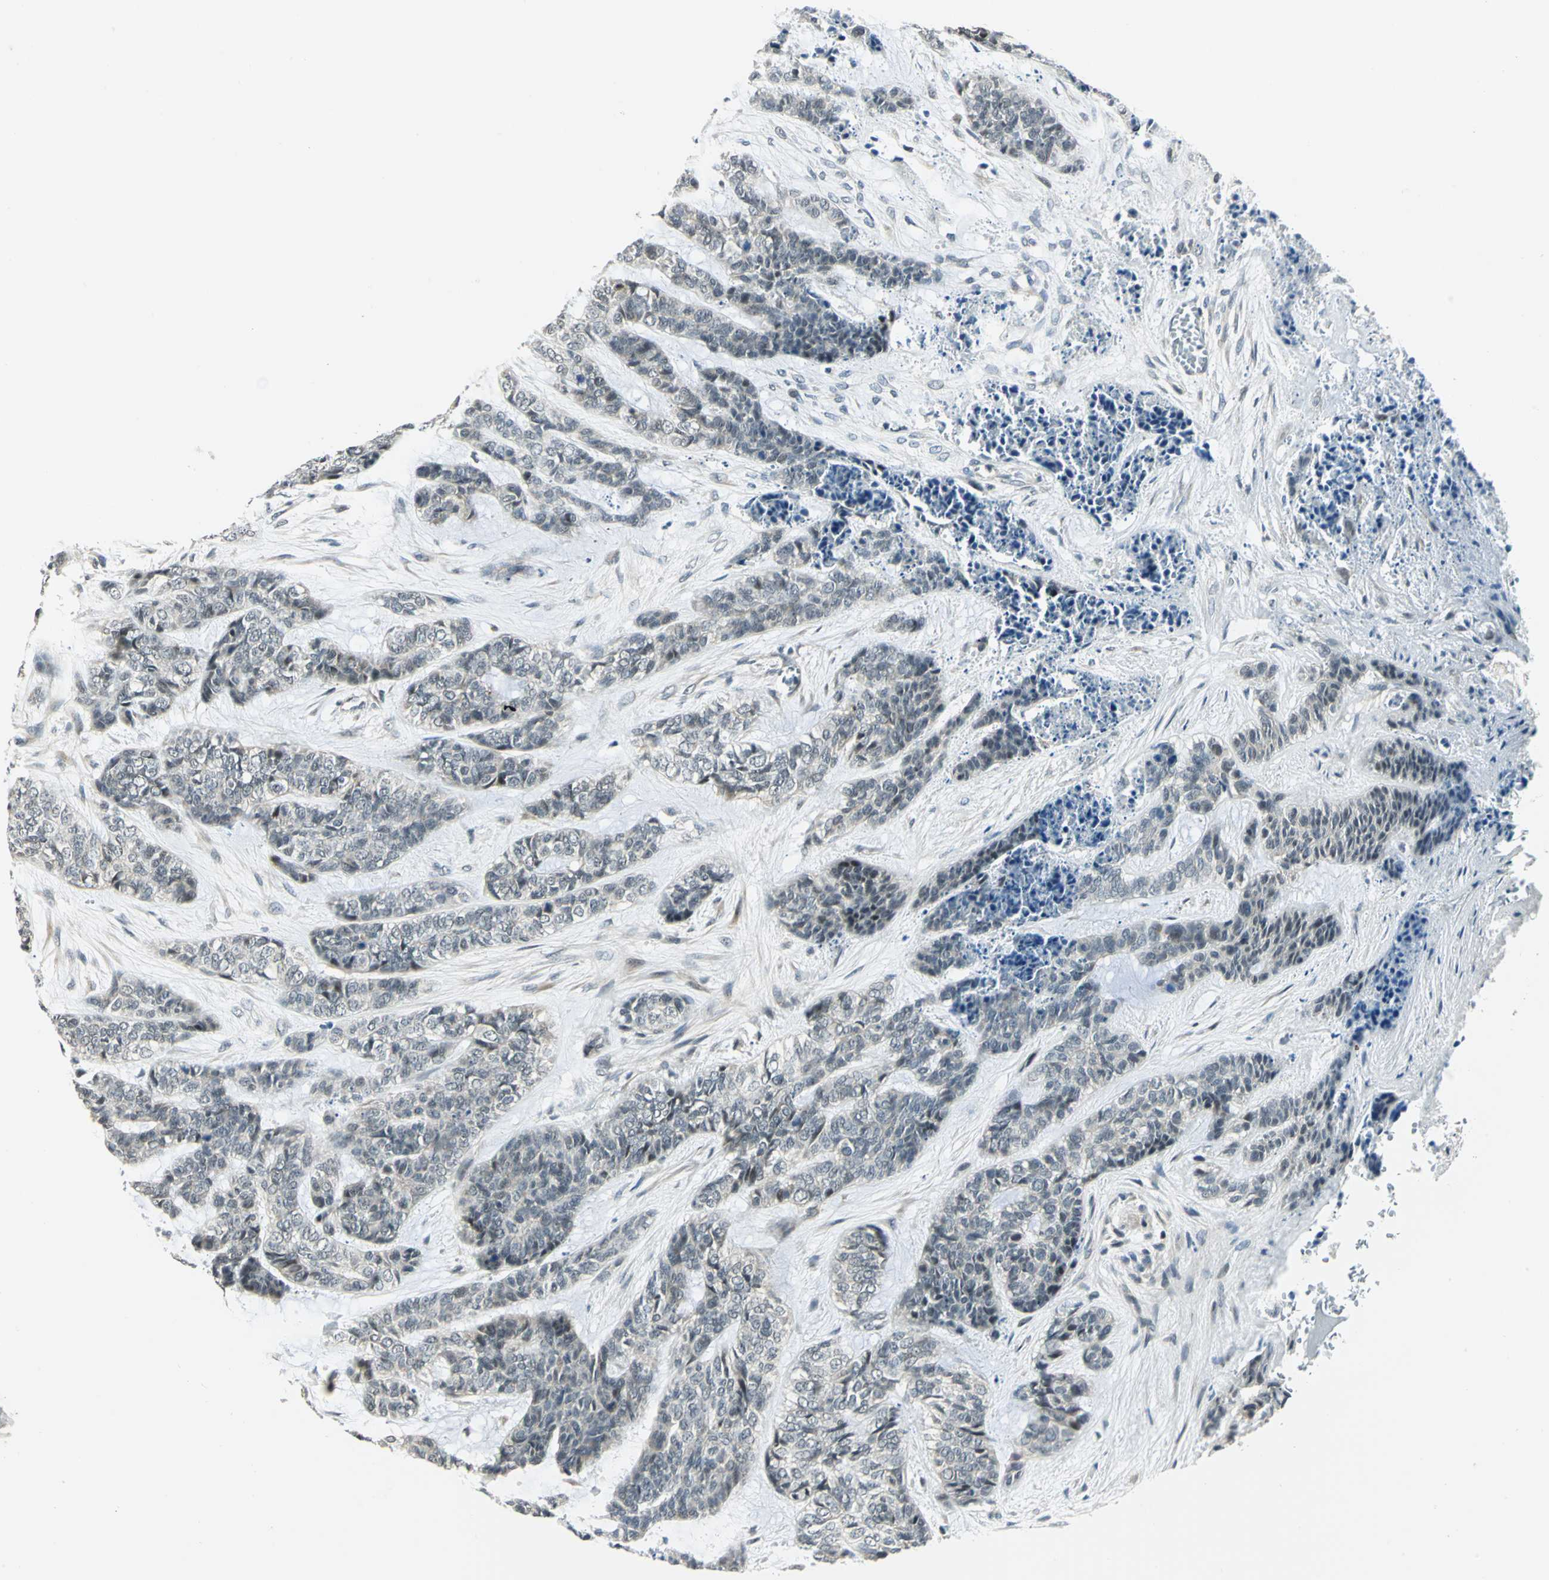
{"staining": {"intensity": "weak", "quantity": "<25%", "location": "cytoplasmic/membranous"}, "tissue": "skin cancer", "cell_type": "Tumor cells", "image_type": "cancer", "snomed": [{"axis": "morphology", "description": "Basal cell carcinoma"}, {"axis": "topography", "description": "Skin"}], "caption": "This is an immunohistochemistry micrograph of skin basal cell carcinoma. There is no positivity in tumor cells.", "gene": "PLAGL2", "patient": {"sex": "female", "age": 64}}